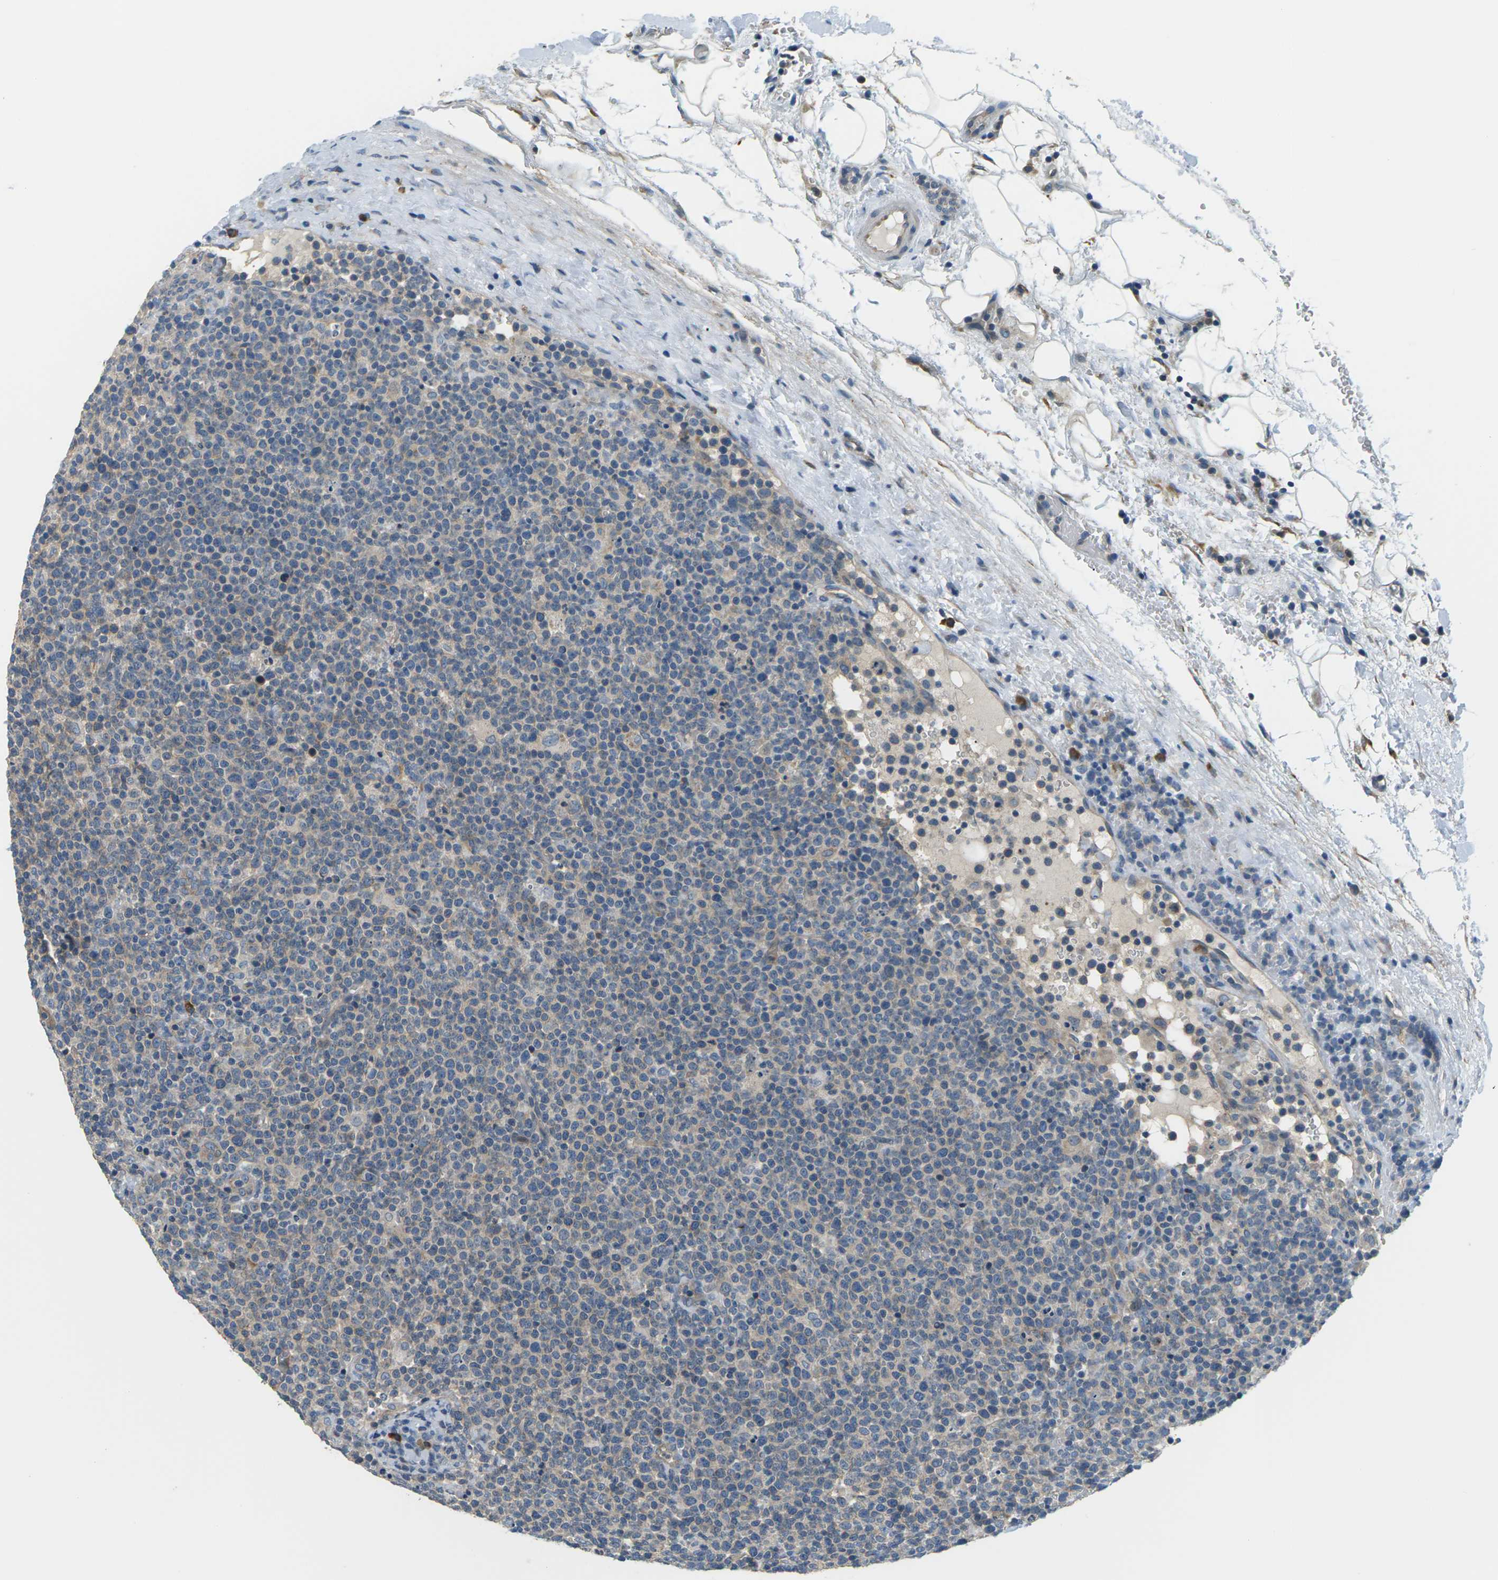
{"staining": {"intensity": "weak", "quantity": "<25%", "location": "cytoplasmic/membranous"}, "tissue": "lymphoma", "cell_type": "Tumor cells", "image_type": "cancer", "snomed": [{"axis": "morphology", "description": "Malignant lymphoma, non-Hodgkin's type, High grade"}, {"axis": "topography", "description": "Lymph node"}], "caption": "An image of lymphoma stained for a protein shows no brown staining in tumor cells. Nuclei are stained in blue.", "gene": "SLC13A3", "patient": {"sex": "male", "age": 61}}